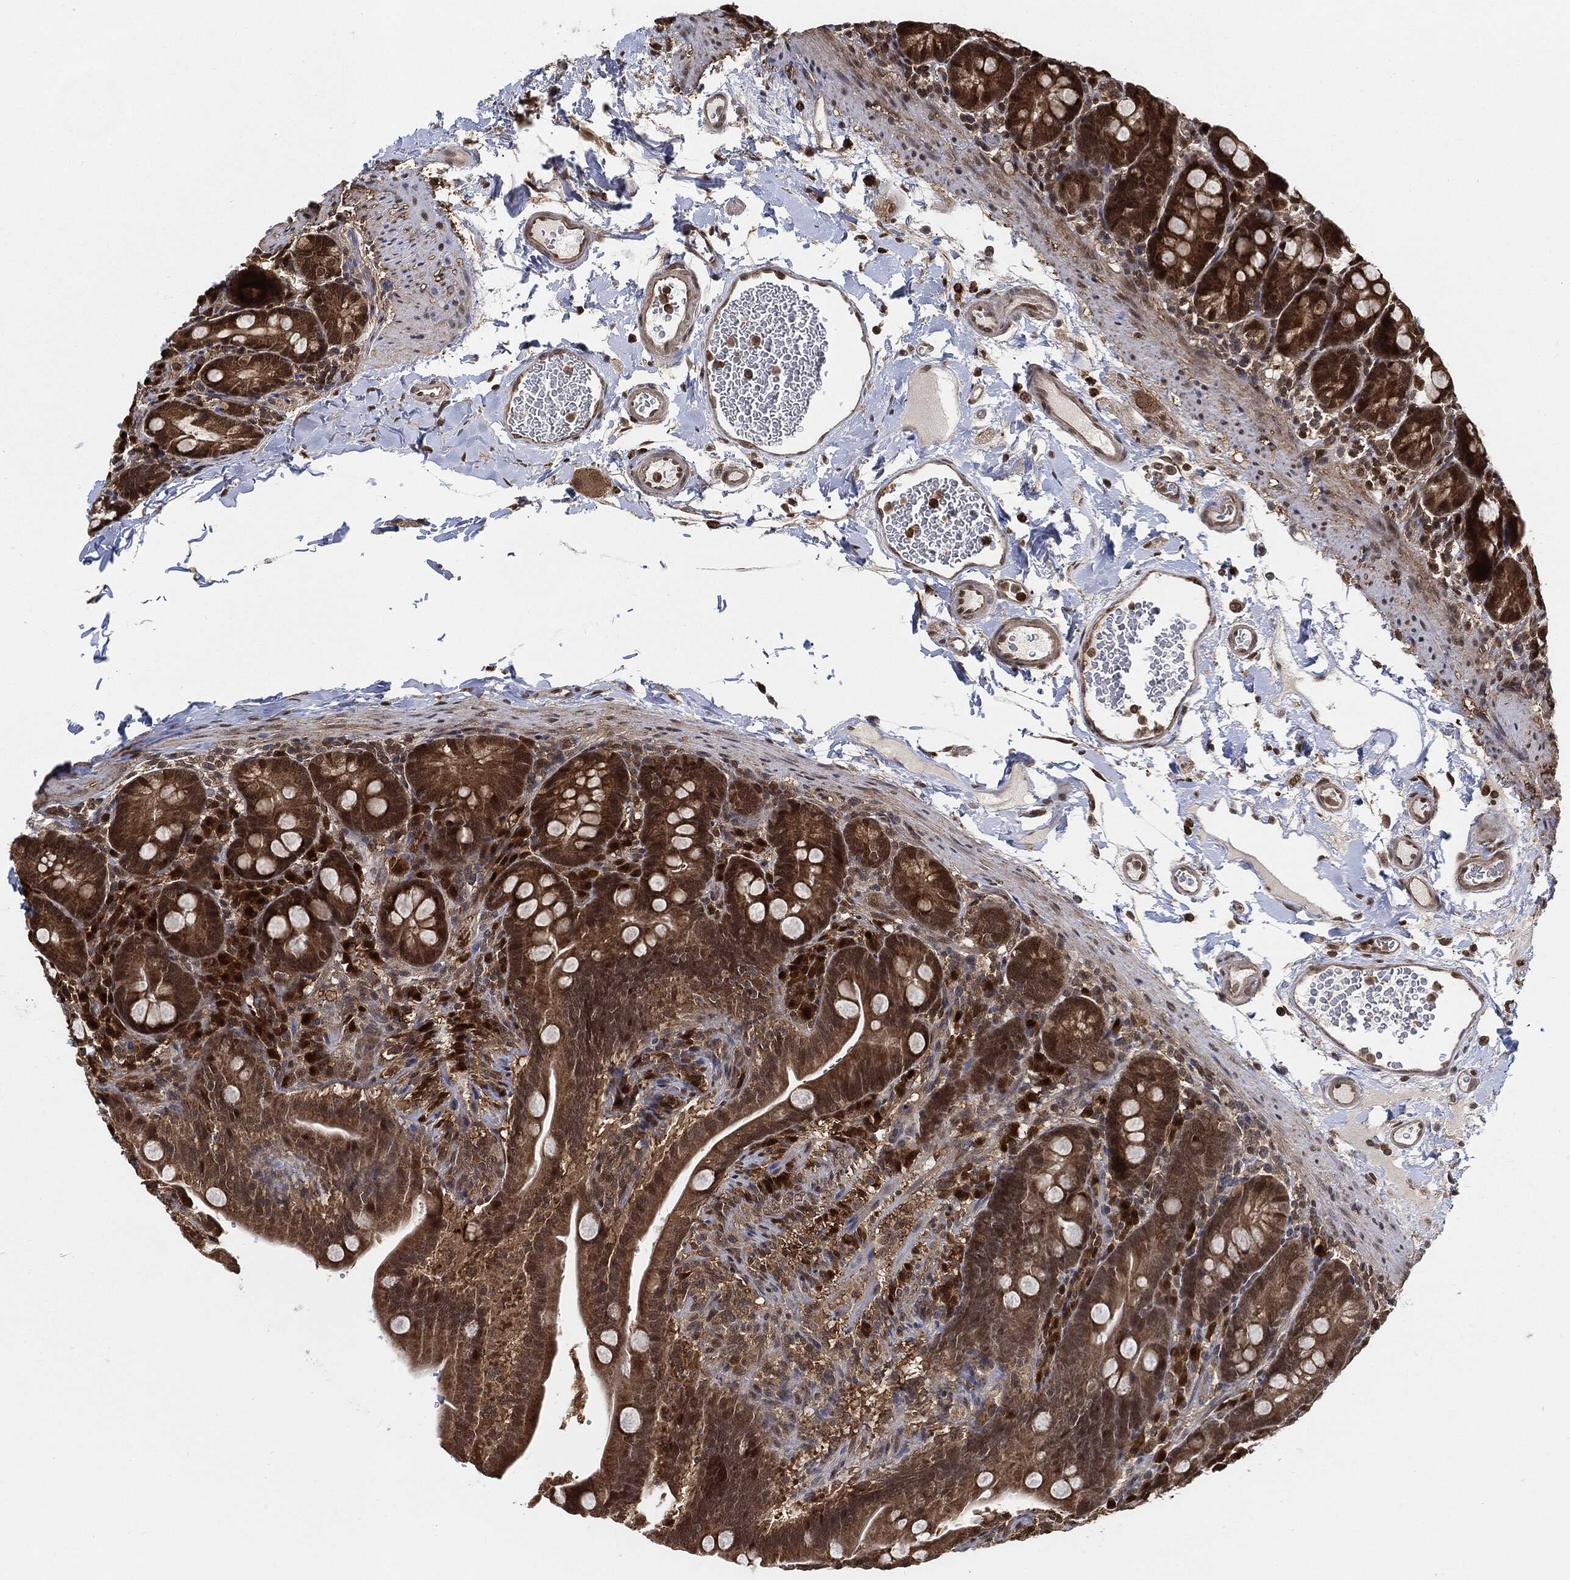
{"staining": {"intensity": "moderate", "quantity": ">75%", "location": "cytoplasmic/membranous,nuclear"}, "tissue": "small intestine", "cell_type": "Glandular cells", "image_type": "normal", "snomed": [{"axis": "morphology", "description": "Normal tissue, NOS"}, {"axis": "topography", "description": "Small intestine"}], "caption": "Protein expression analysis of unremarkable human small intestine reveals moderate cytoplasmic/membranous,nuclear expression in approximately >75% of glandular cells. (DAB (3,3'-diaminobenzidine) IHC, brown staining for protein, blue staining for nuclei).", "gene": "CUTA", "patient": {"sex": "female", "age": 44}}